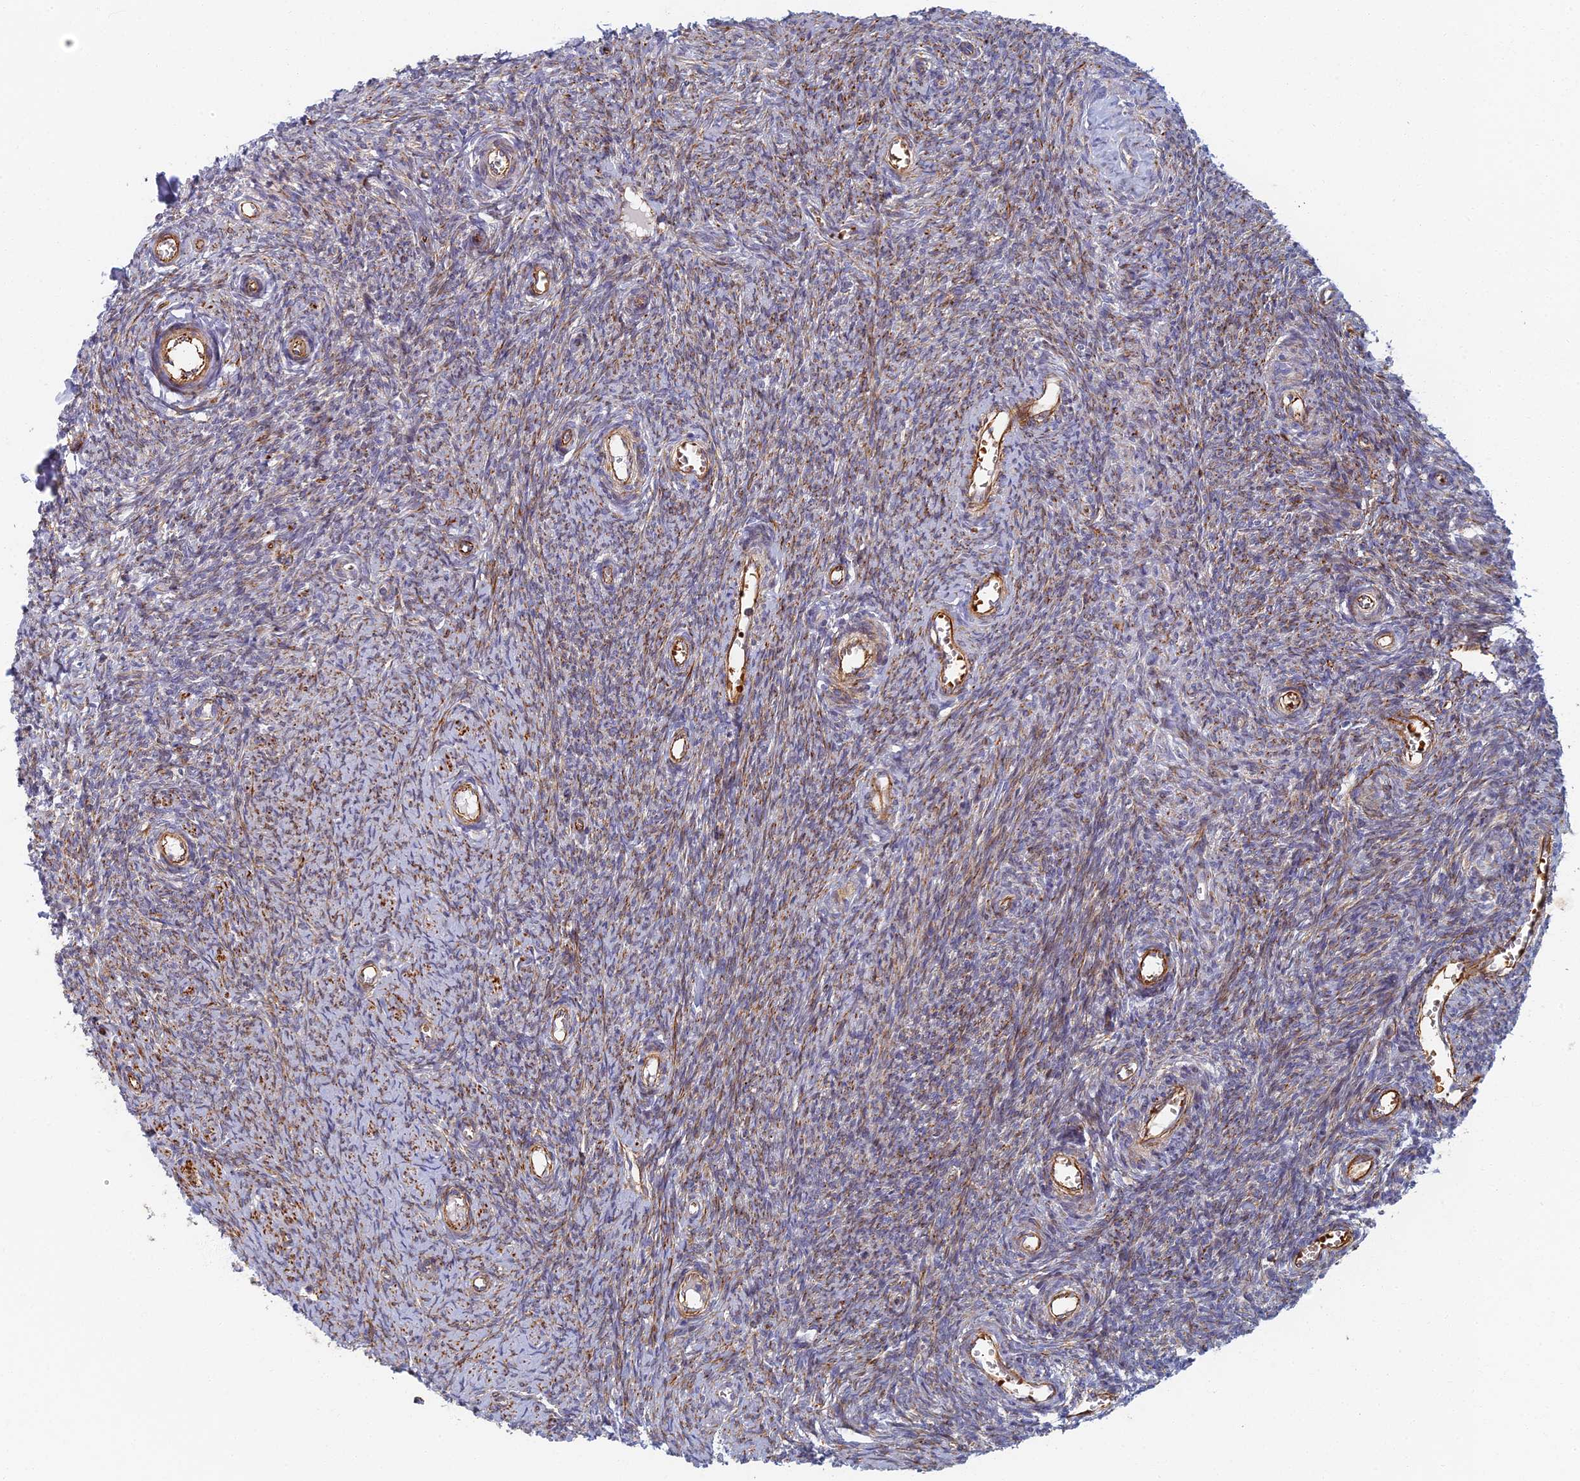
{"staining": {"intensity": "negative", "quantity": "none", "location": "none"}, "tissue": "ovary", "cell_type": "Follicle cells", "image_type": "normal", "snomed": [{"axis": "morphology", "description": "Normal tissue, NOS"}, {"axis": "topography", "description": "Ovary"}], "caption": "Ovary was stained to show a protein in brown. There is no significant staining in follicle cells. (Brightfield microscopy of DAB (3,3'-diaminobenzidine) immunohistochemistry (IHC) at high magnification).", "gene": "ABCB10", "patient": {"sex": "female", "age": 44}}